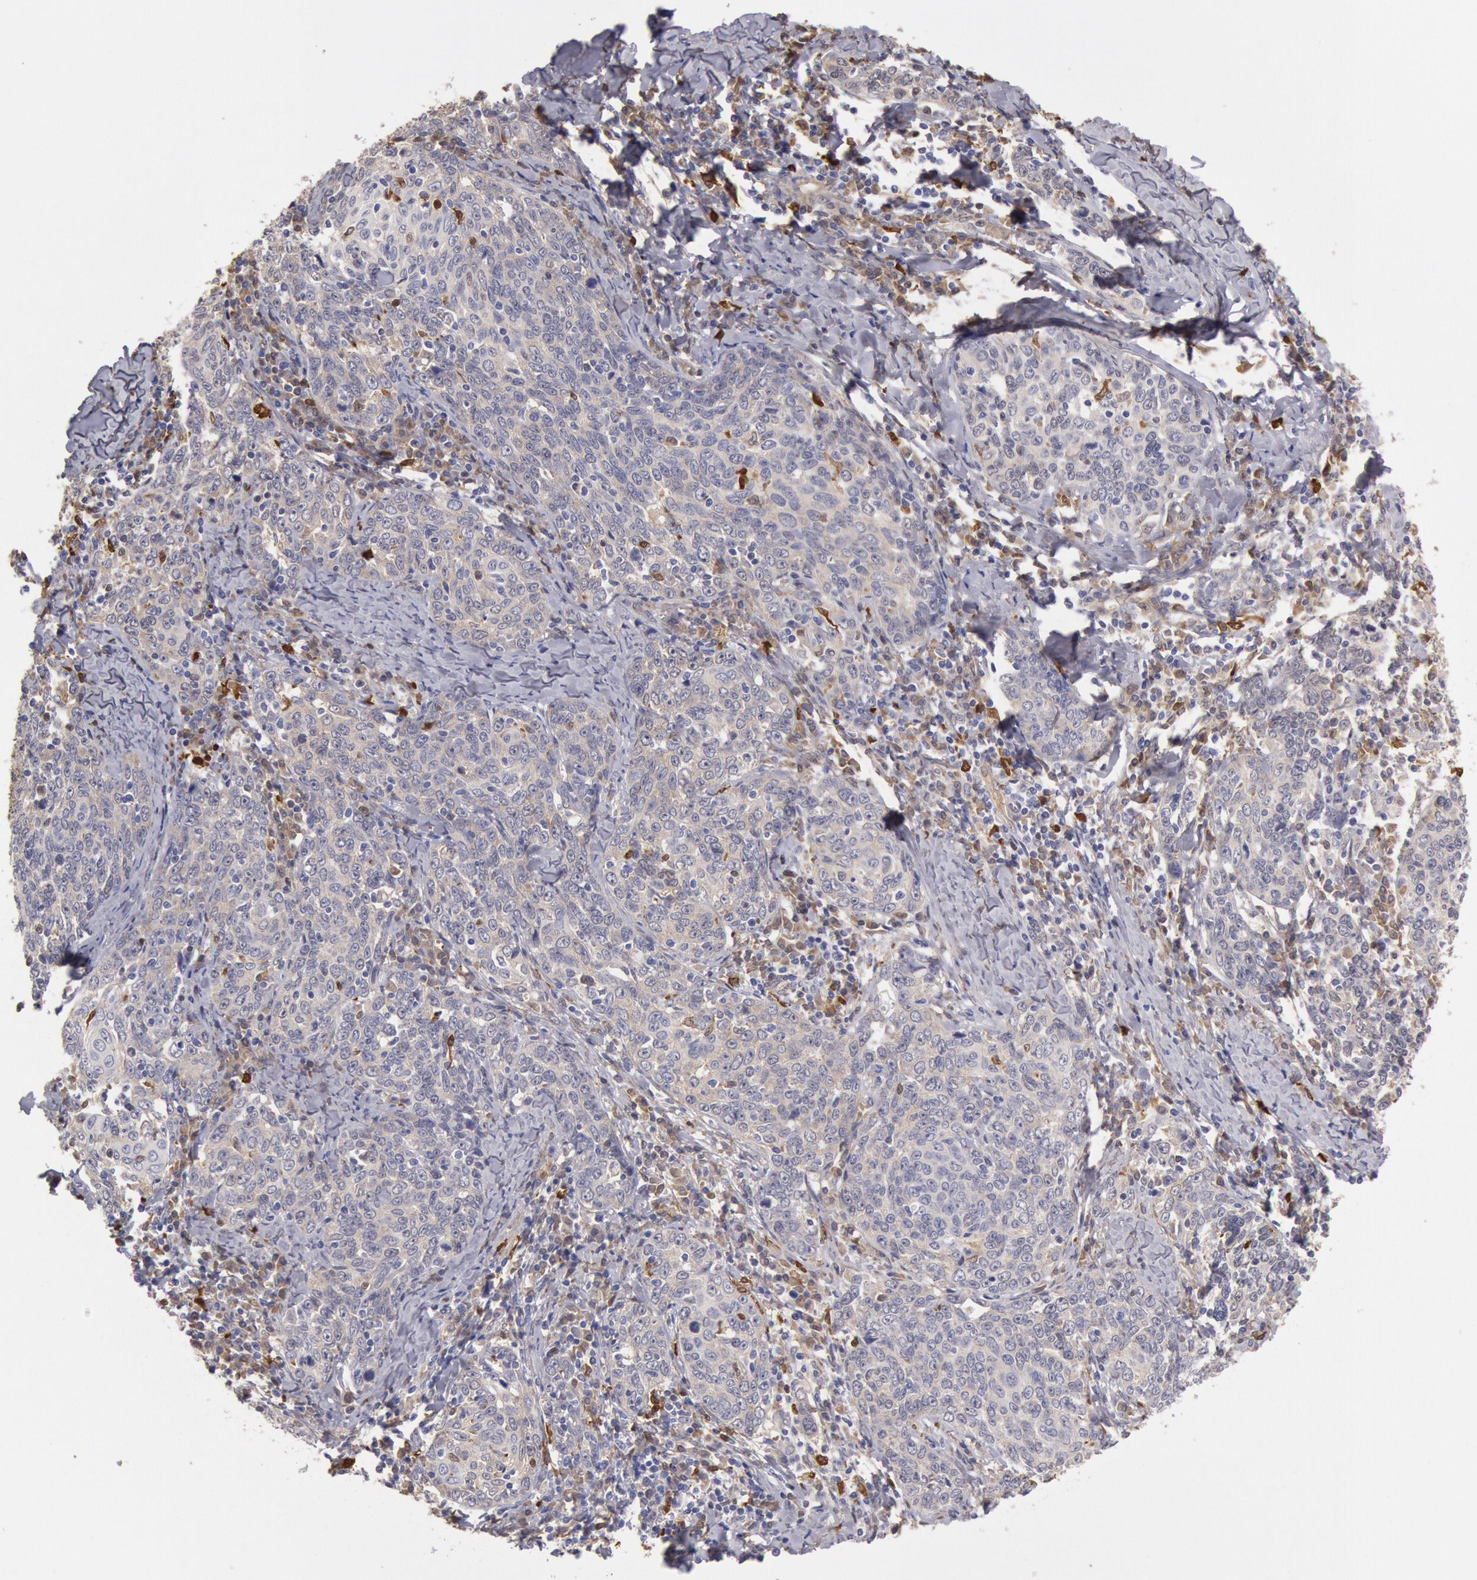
{"staining": {"intensity": "negative", "quantity": "none", "location": "none"}, "tissue": "cervical cancer", "cell_type": "Tumor cells", "image_type": "cancer", "snomed": [{"axis": "morphology", "description": "Squamous cell carcinoma, NOS"}, {"axis": "topography", "description": "Cervix"}], "caption": "High magnification brightfield microscopy of squamous cell carcinoma (cervical) stained with DAB (brown) and counterstained with hematoxylin (blue): tumor cells show no significant expression.", "gene": "CCDC50", "patient": {"sex": "female", "age": 41}}